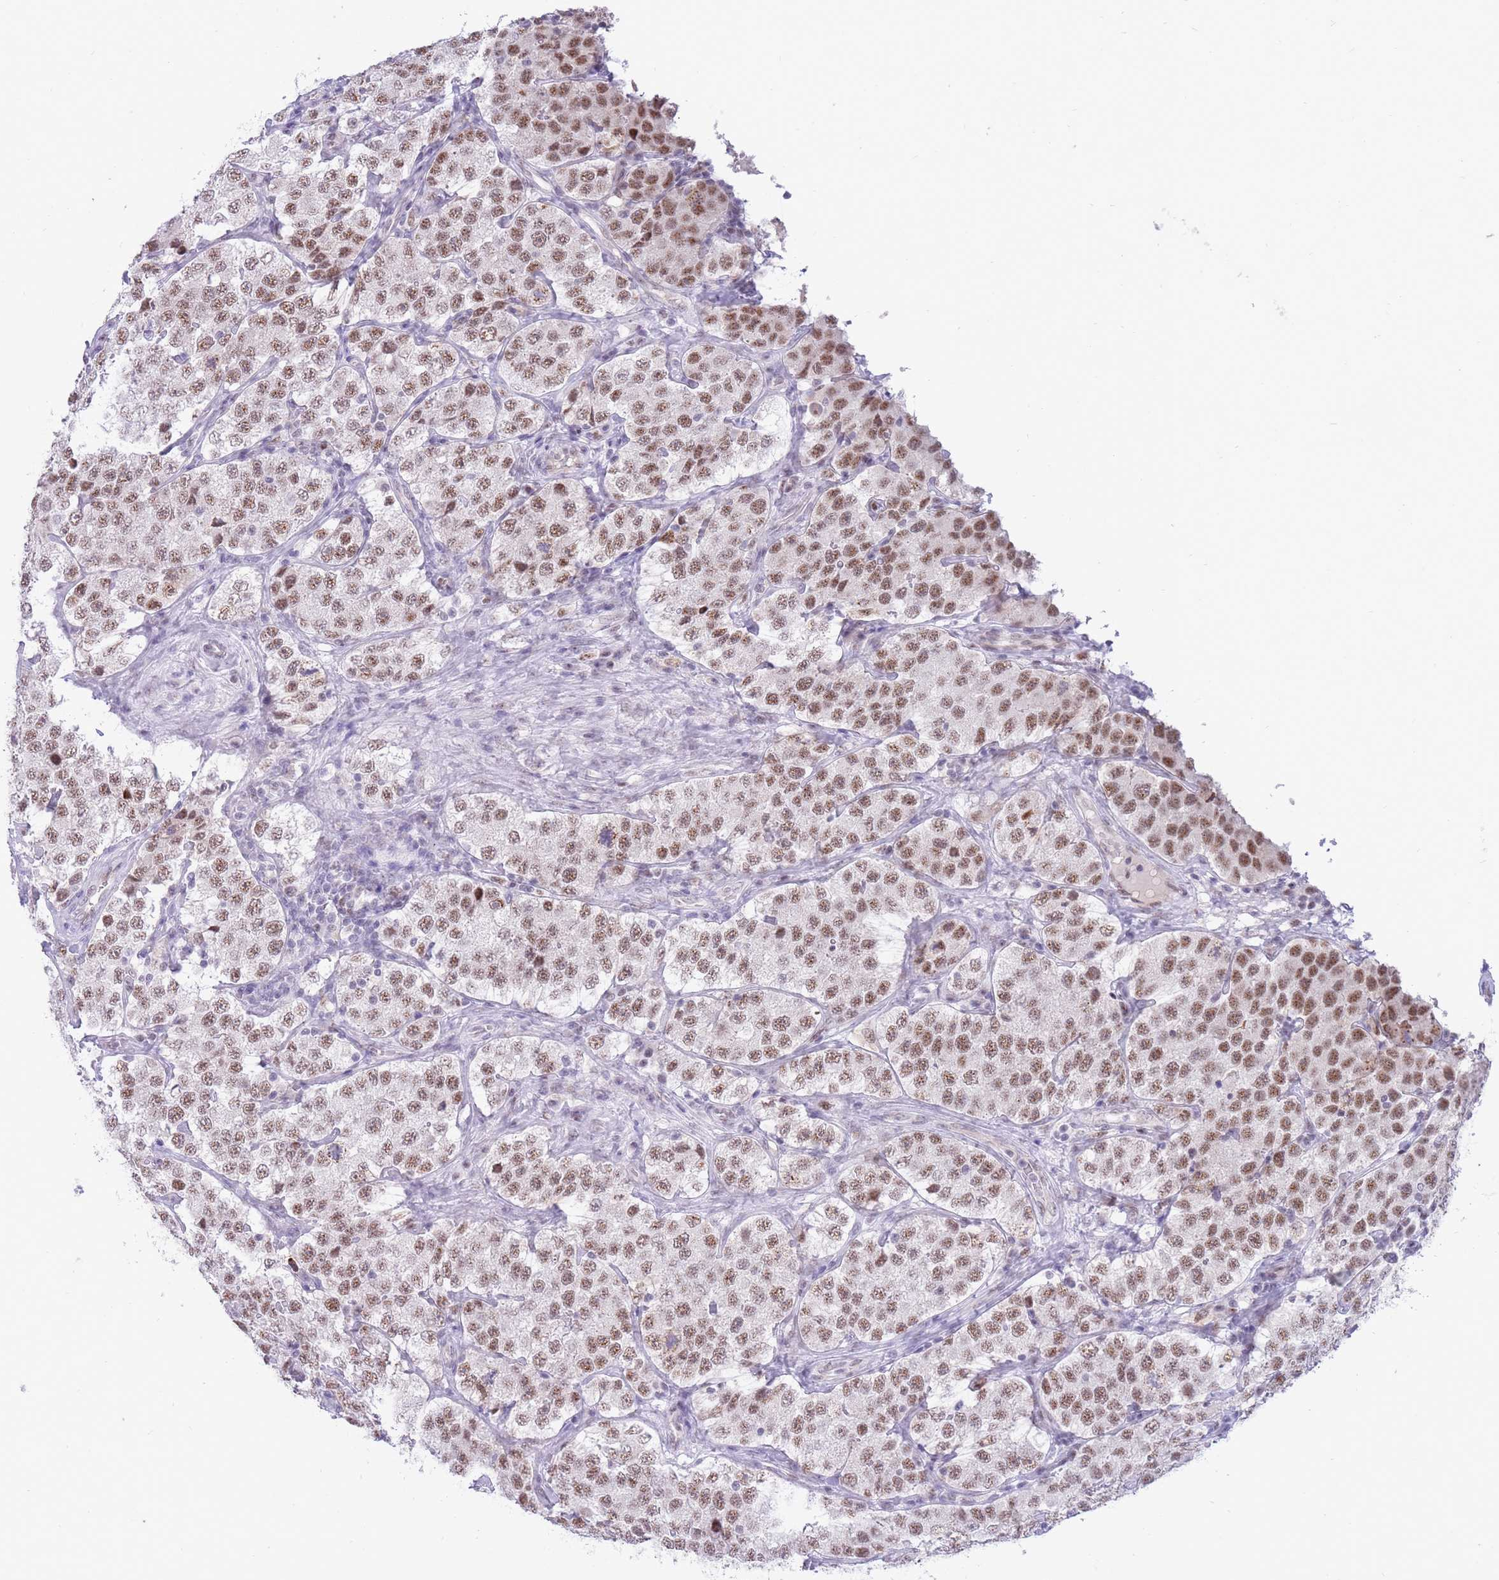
{"staining": {"intensity": "moderate", "quantity": ">75%", "location": "nuclear"}, "tissue": "testis cancer", "cell_type": "Tumor cells", "image_type": "cancer", "snomed": [{"axis": "morphology", "description": "Seminoma, NOS"}, {"axis": "topography", "description": "Testis"}], "caption": "Immunohistochemistry of human testis seminoma shows medium levels of moderate nuclear staining in about >75% of tumor cells.", "gene": "CYP2B6", "patient": {"sex": "male", "age": 34}}